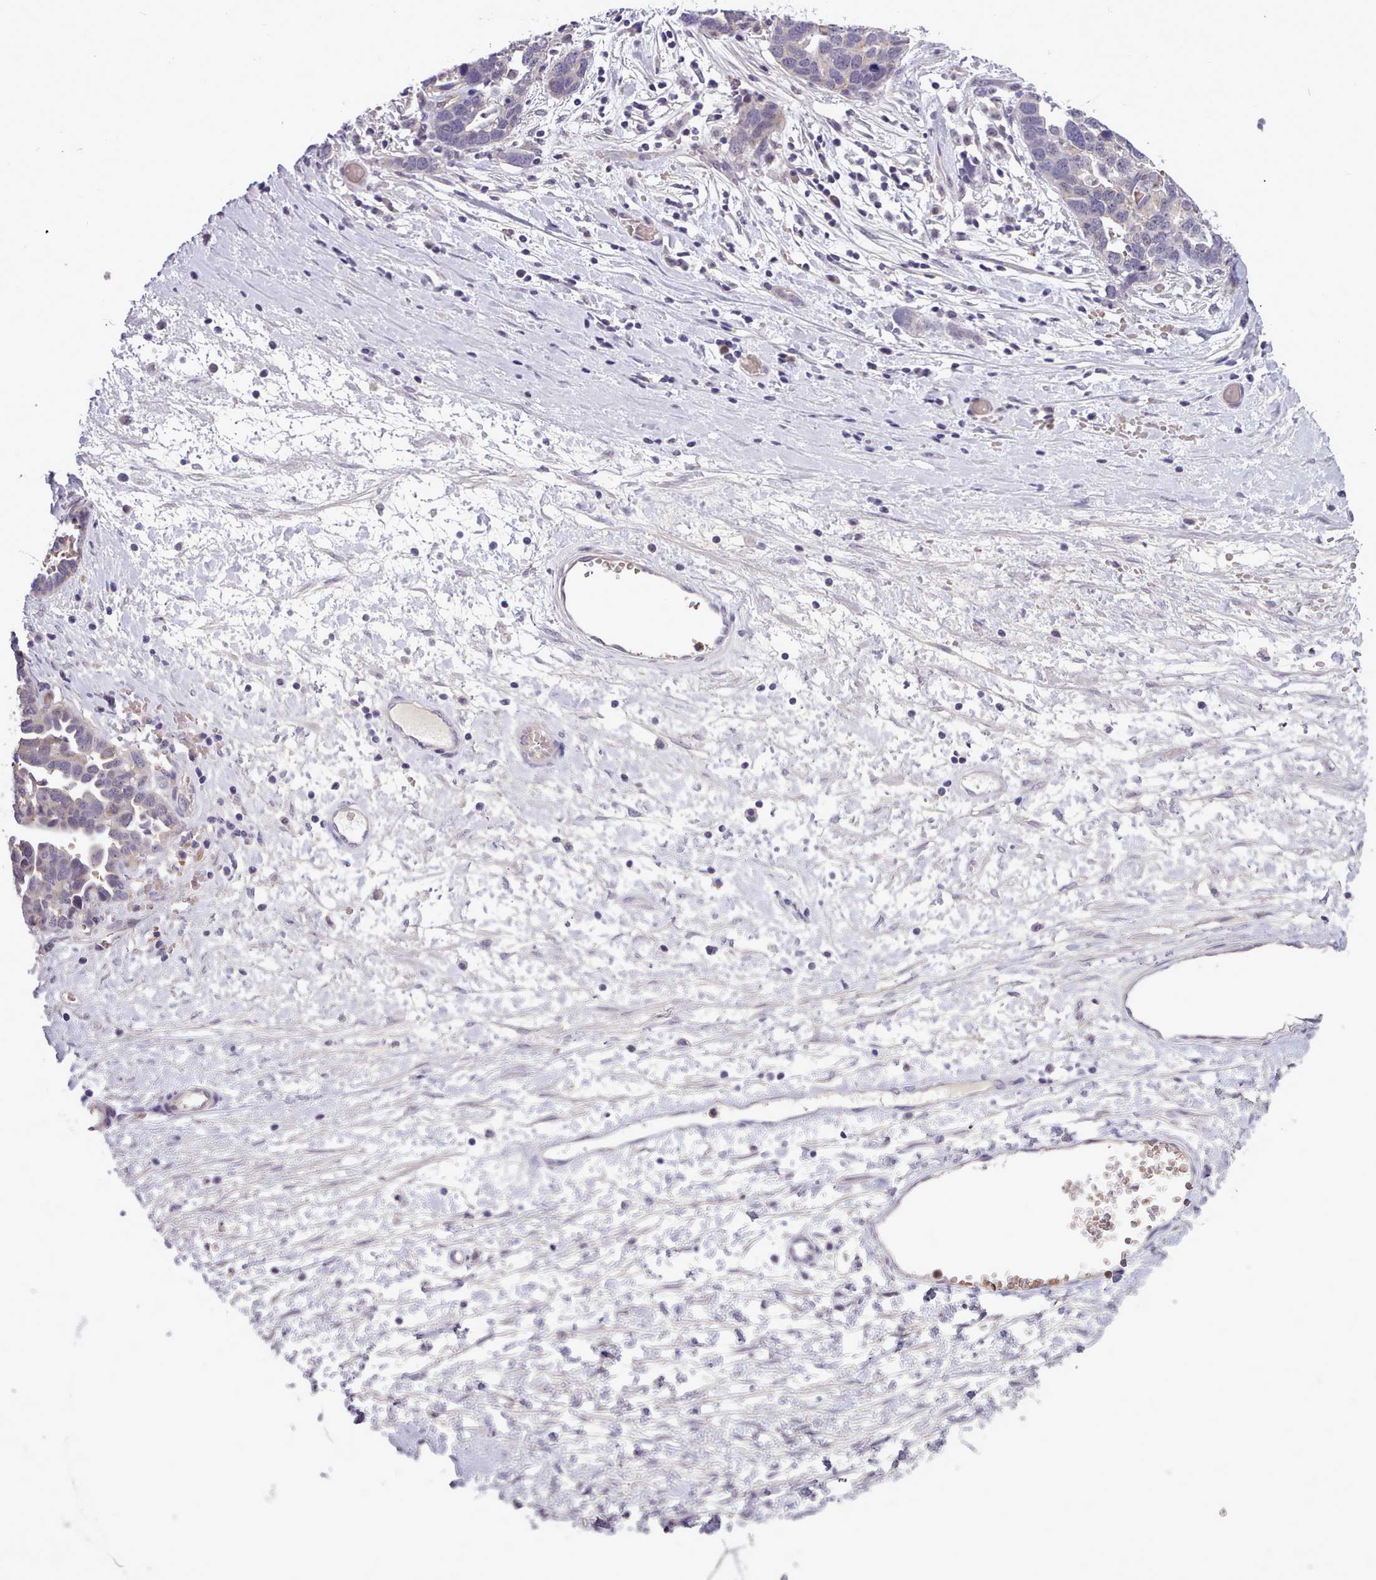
{"staining": {"intensity": "negative", "quantity": "none", "location": "none"}, "tissue": "ovarian cancer", "cell_type": "Tumor cells", "image_type": "cancer", "snomed": [{"axis": "morphology", "description": "Cystadenocarcinoma, serous, NOS"}, {"axis": "topography", "description": "Ovary"}], "caption": "Tumor cells are negative for brown protein staining in ovarian cancer. The staining was performed using DAB to visualize the protein expression in brown, while the nuclei were stained in blue with hematoxylin (Magnification: 20x).", "gene": "KCTD16", "patient": {"sex": "female", "age": 54}}